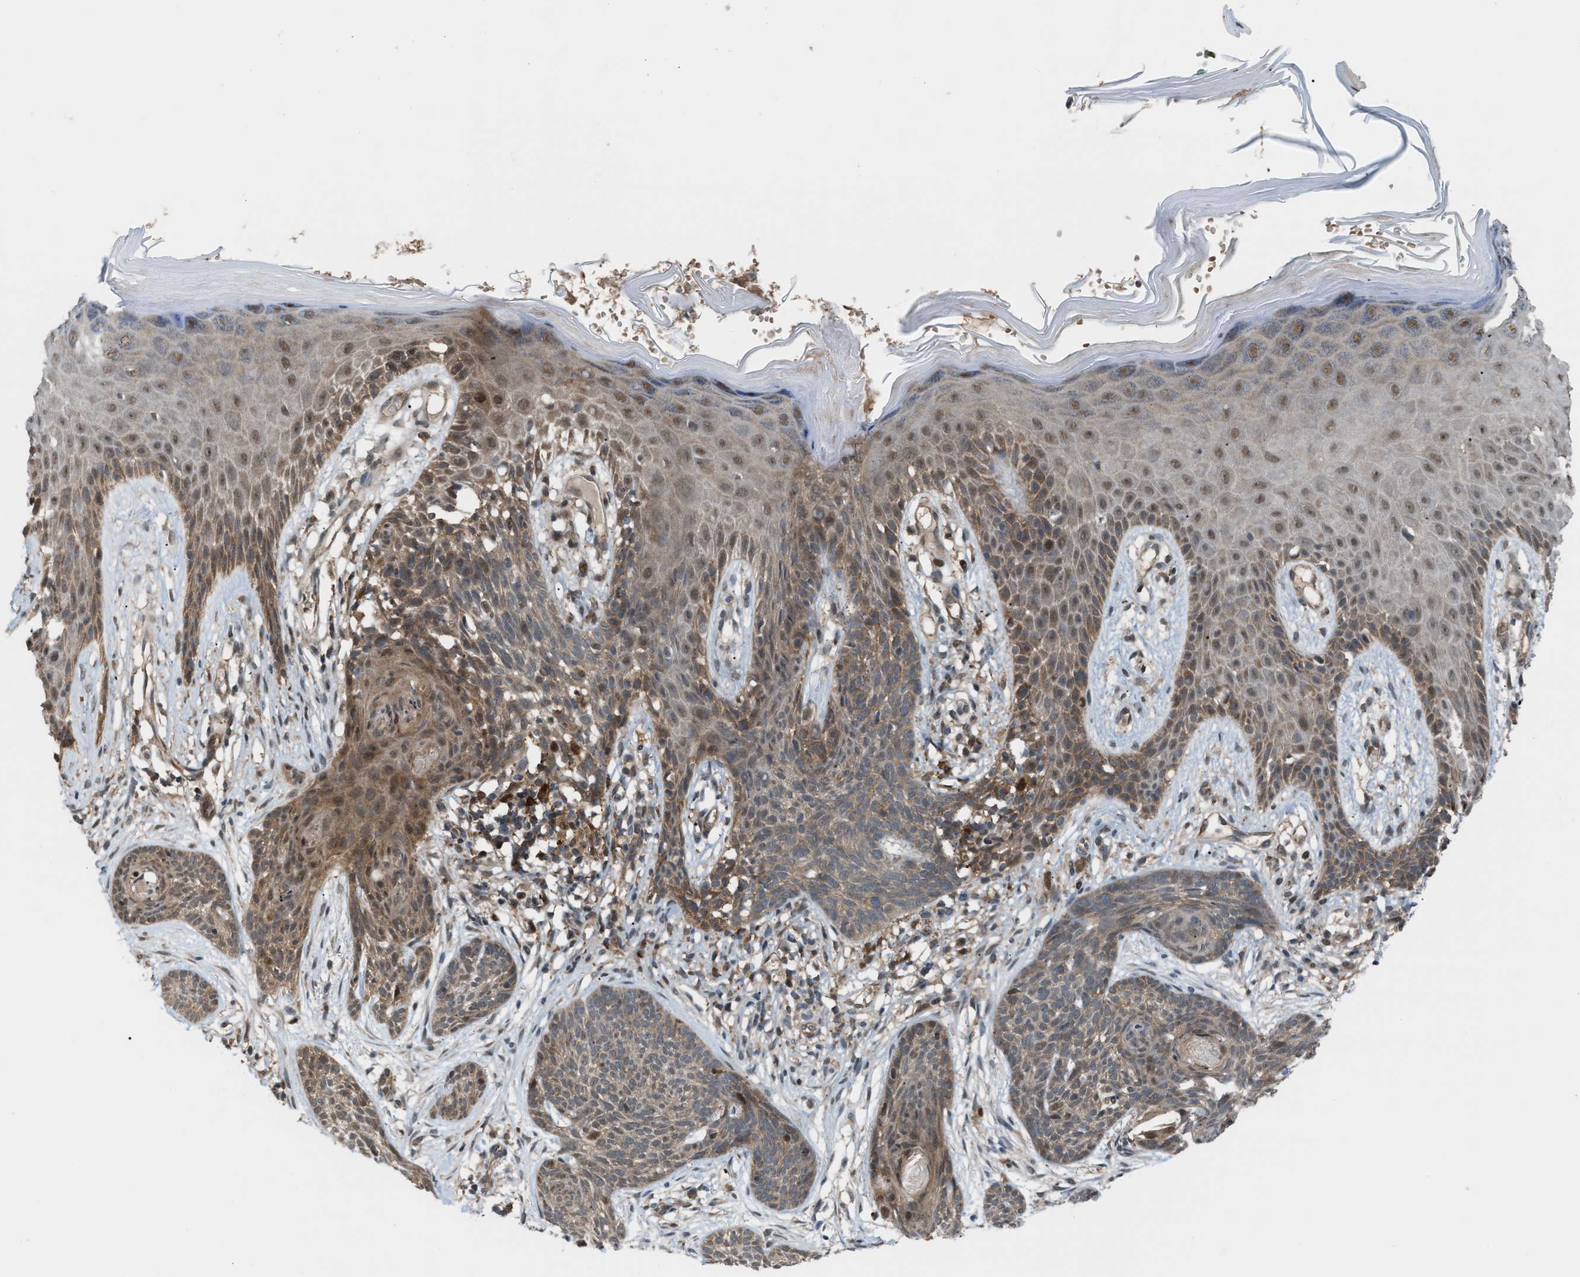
{"staining": {"intensity": "weak", "quantity": ">75%", "location": "cytoplasmic/membranous,nuclear"}, "tissue": "skin cancer", "cell_type": "Tumor cells", "image_type": "cancer", "snomed": [{"axis": "morphology", "description": "Basal cell carcinoma"}, {"axis": "topography", "description": "Skin"}], "caption": "The immunohistochemical stain shows weak cytoplasmic/membranous and nuclear positivity in tumor cells of skin cancer tissue. The protein of interest is stained brown, and the nuclei are stained in blue (DAB IHC with brightfield microscopy, high magnification).", "gene": "RFFL", "patient": {"sex": "female", "age": 59}}